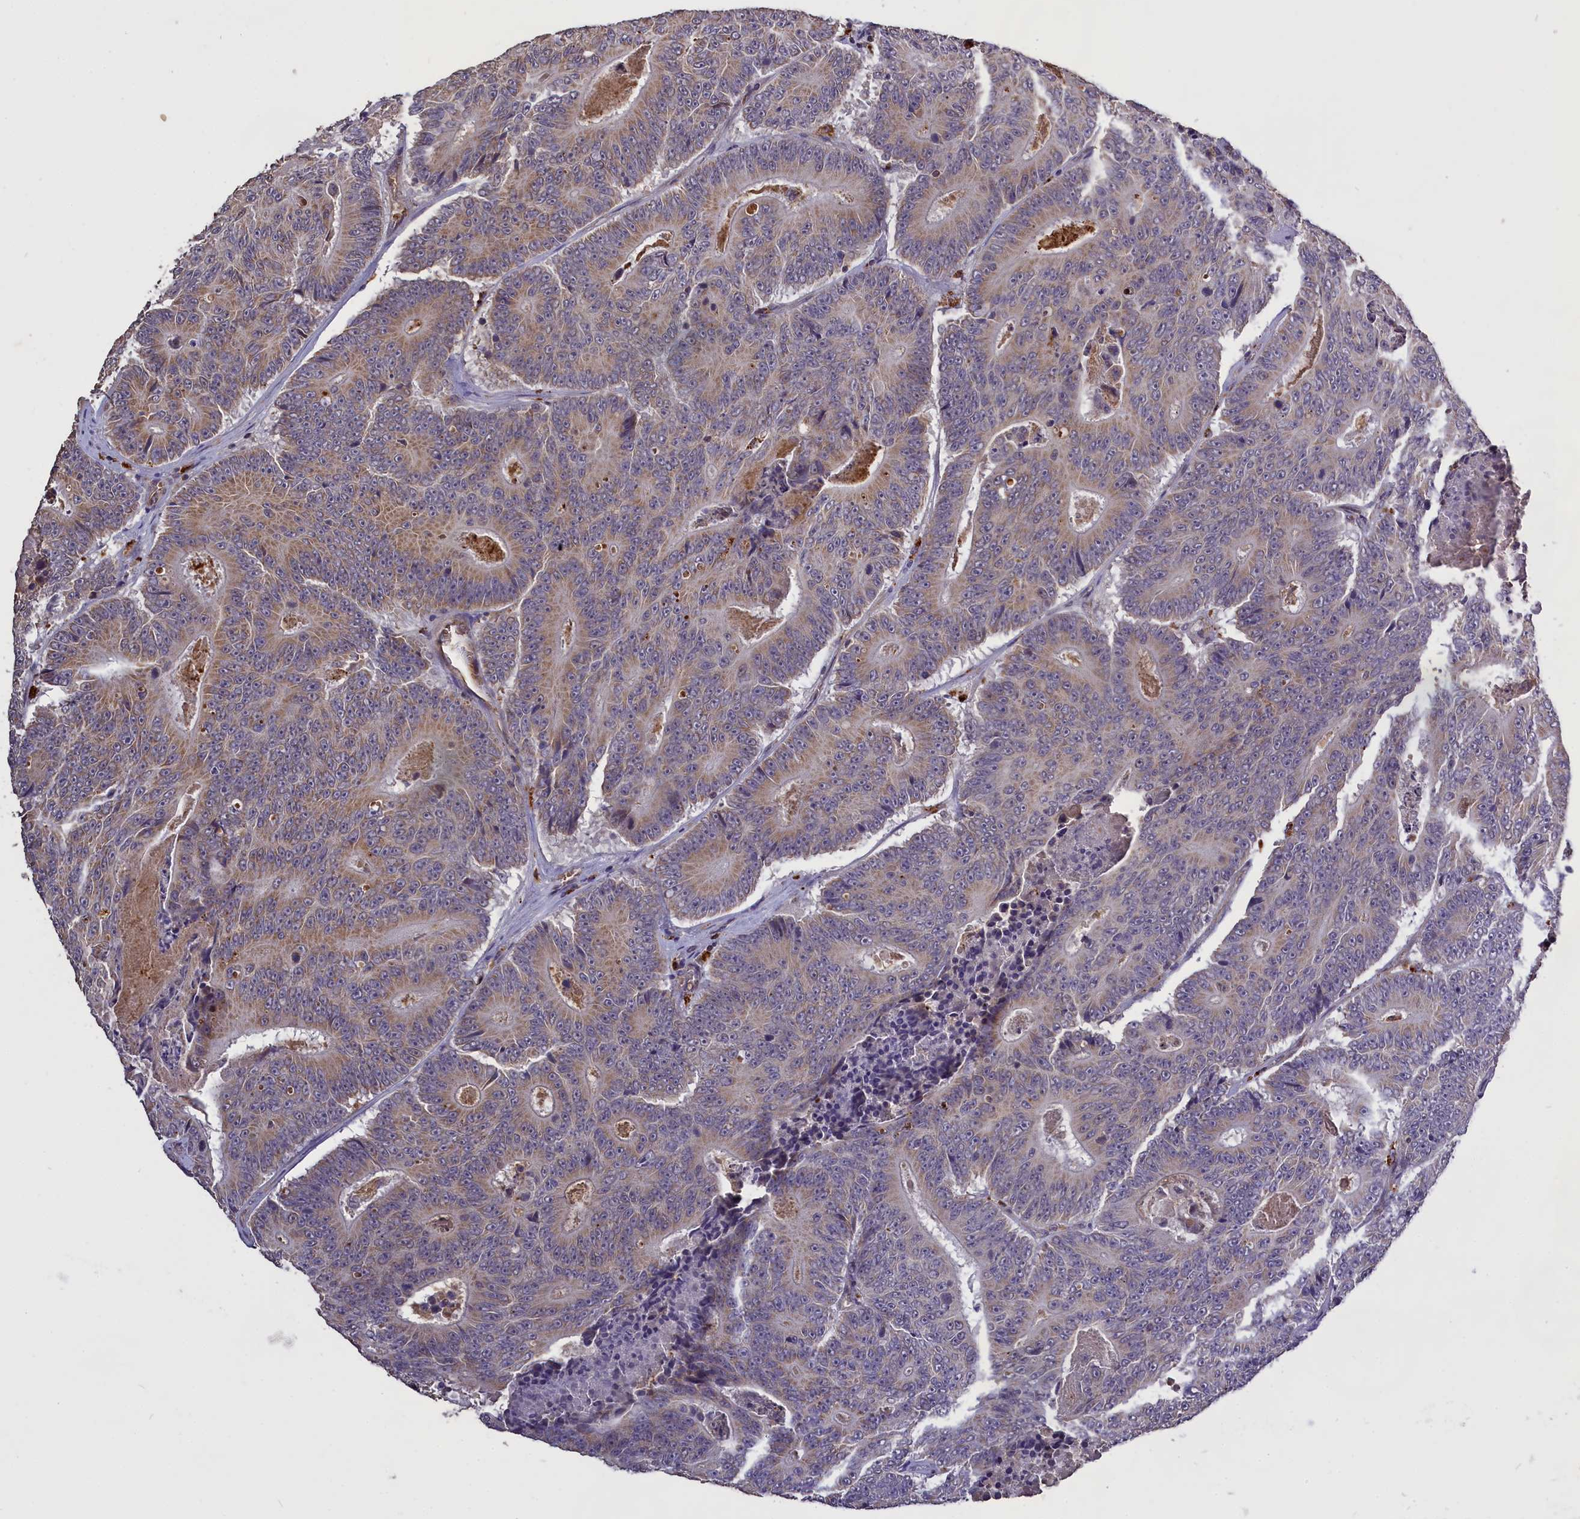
{"staining": {"intensity": "weak", "quantity": "25%-75%", "location": "cytoplasmic/membranous"}, "tissue": "colorectal cancer", "cell_type": "Tumor cells", "image_type": "cancer", "snomed": [{"axis": "morphology", "description": "Adenocarcinoma, NOS"}, {"axis": "topography", "description": "Colon"}], "caption": "The image demonstrates staining of adenocarcinoma (colorectal), revealing weak cytoplasmic/membranous protein positivity (brown color) within tumor cells. (Brightfield microscopy of DAB IHC at high magnification).", "gene": "CLRN2", "patient": {"sex": "male", "age": 83}}